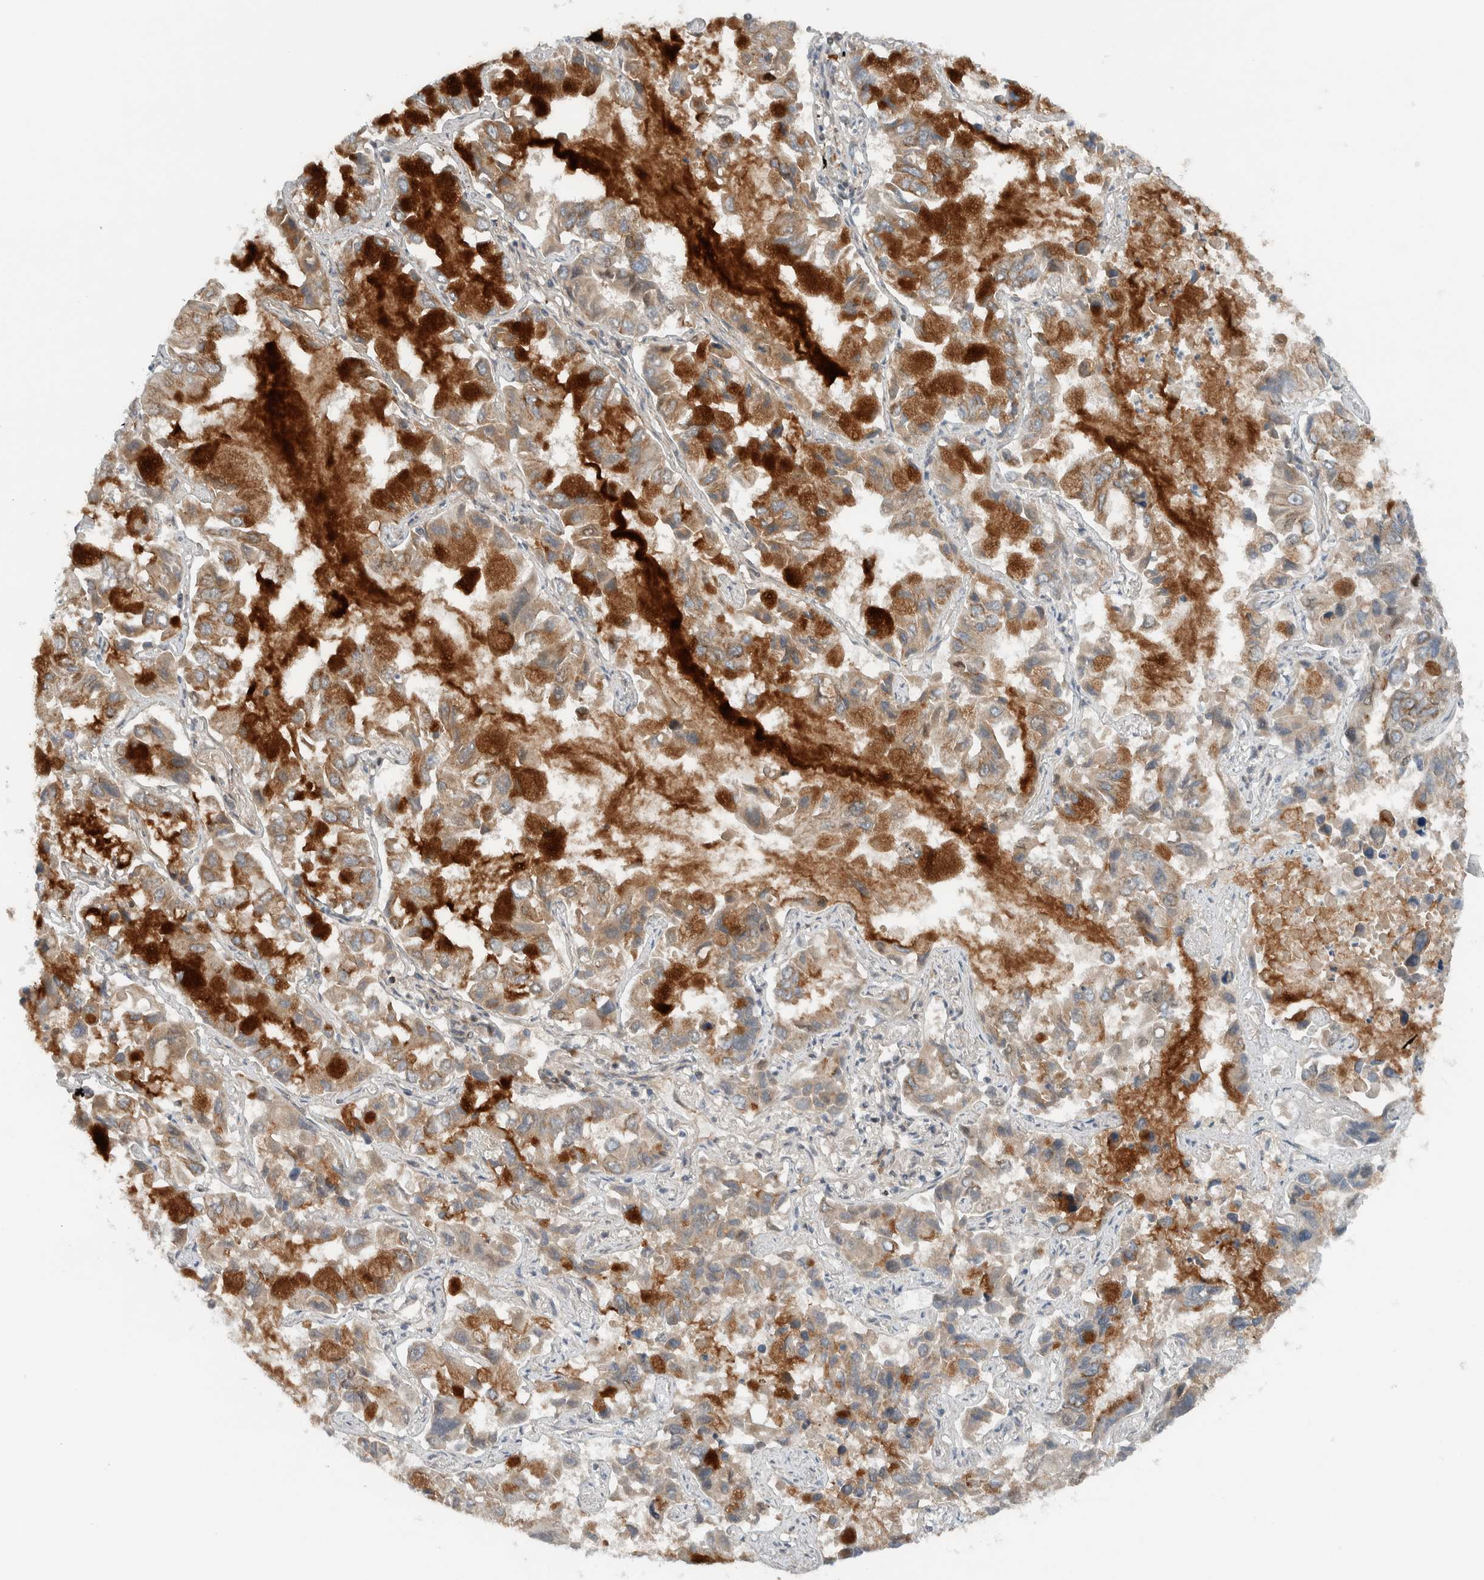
{"staining": {"intensity": "moderate", "quantity": "25%-75%", "location": "cytoplasmic/membranous"}, "tissue": "lung cancer", "cell_type": "Tumor cells", "image_type": "cancer", "snomed": [{"axis": "morphology", "description": "Adenocarcinoma, NOS"}, {"axis": "topography", "description": "Lung"}], "caption": "IHC image of lung cancer stained for a protein (brown), which demonstrates medium levels of moderate cytoplasmic/membranous positivity in approximately 25%-75% of tumor cells.", "gene": "KLHL6", "patient": {"sex": "male", "age": 64}}